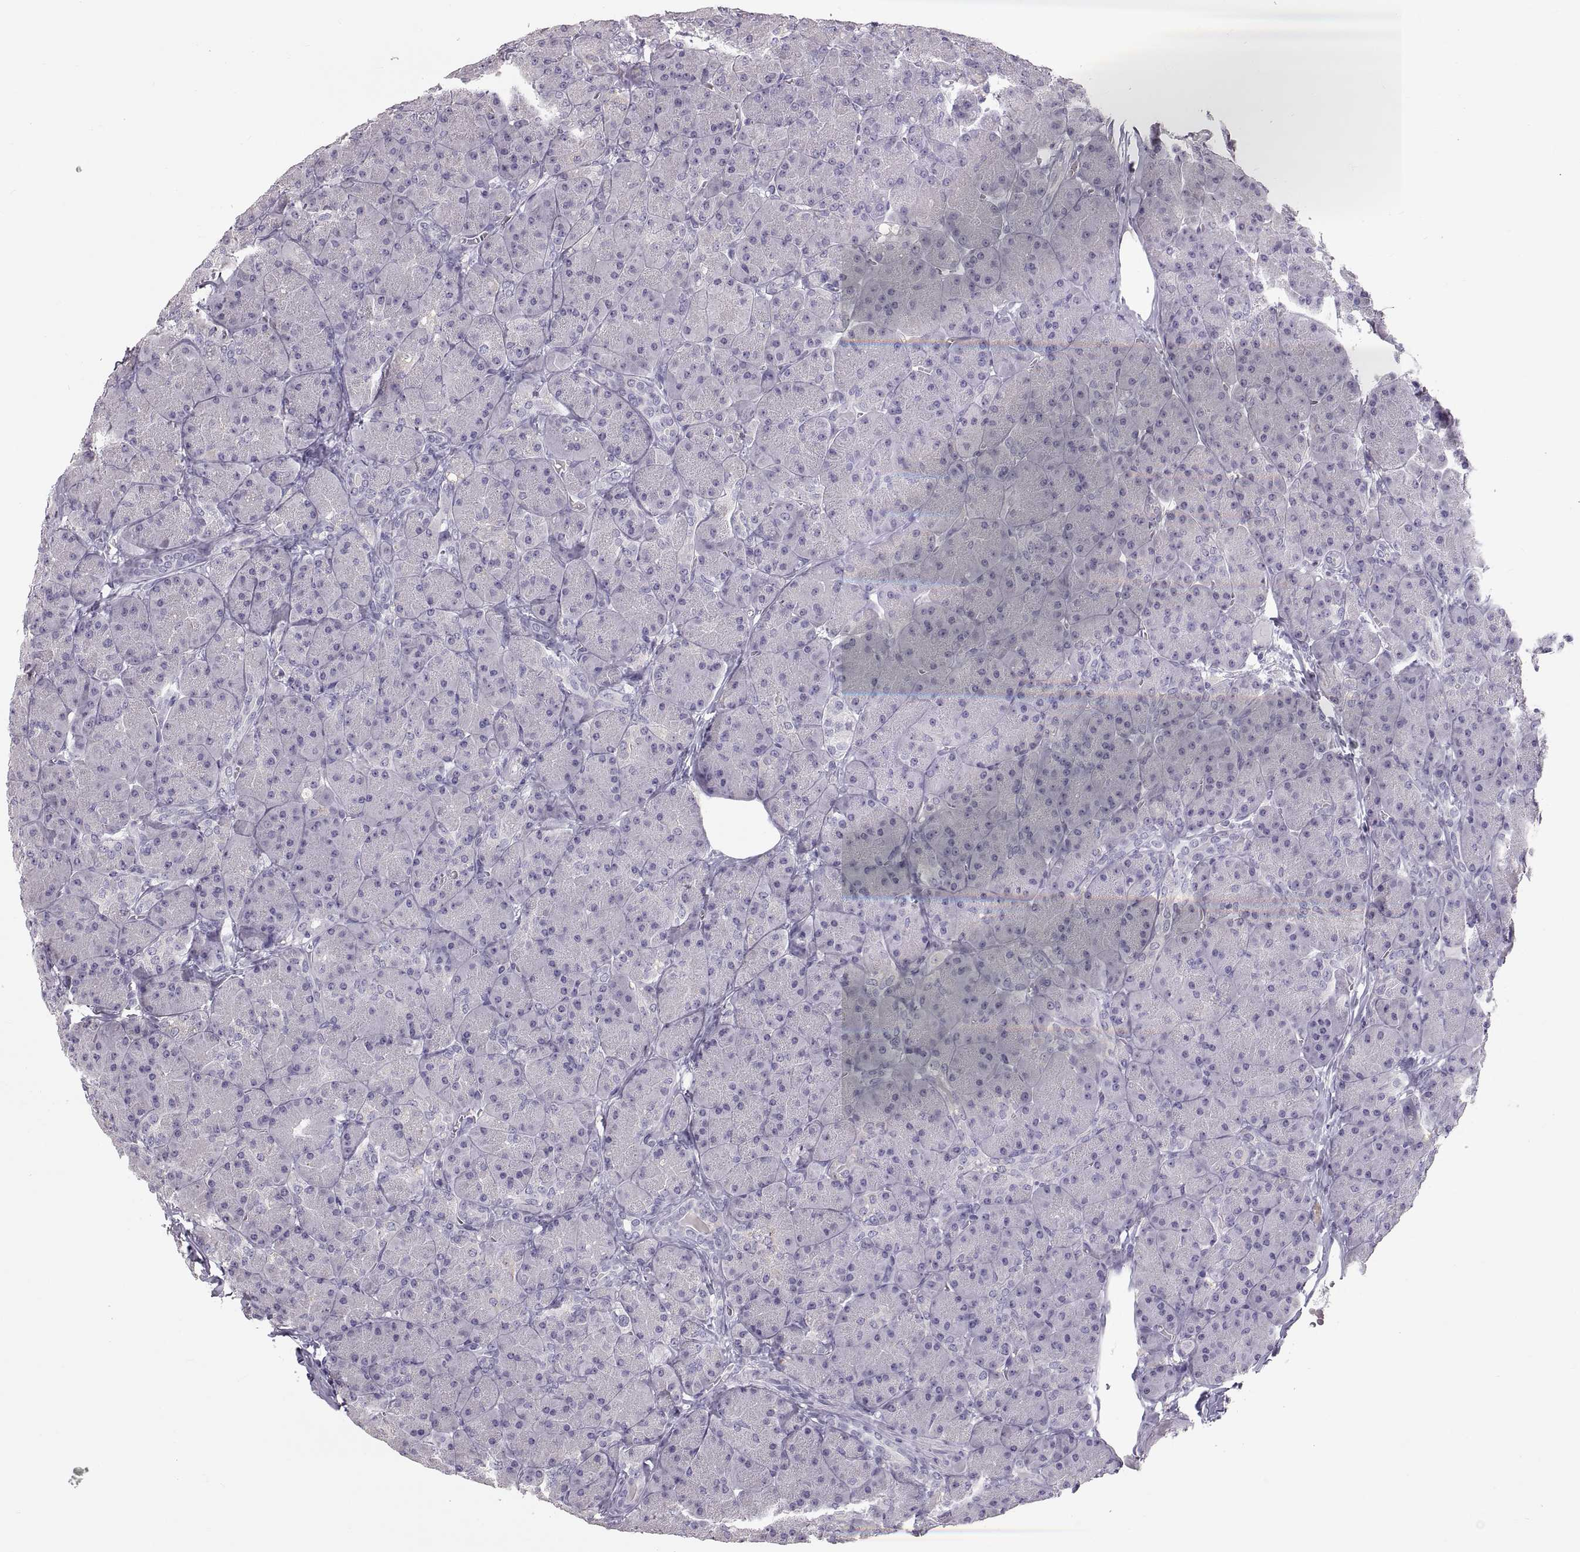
{"staining": {"intensity": "negative", "quantity": "none", "location": "none"}, "tissue": "pancreas", "cell_type": "Exocrine glandular cells", "image_type": "normal", "snomed": [{"axis": "morphology", "description": "Normal tissue, NOS"}, {"axis": "topography", "description": "Pancreas"}], "caption": "Immunohistochemistry of benign human pancreas shows no staining in exocrine glandular cells.", "gene": "WBP2NL", "patient": {"sex": "male", "age": 57}}